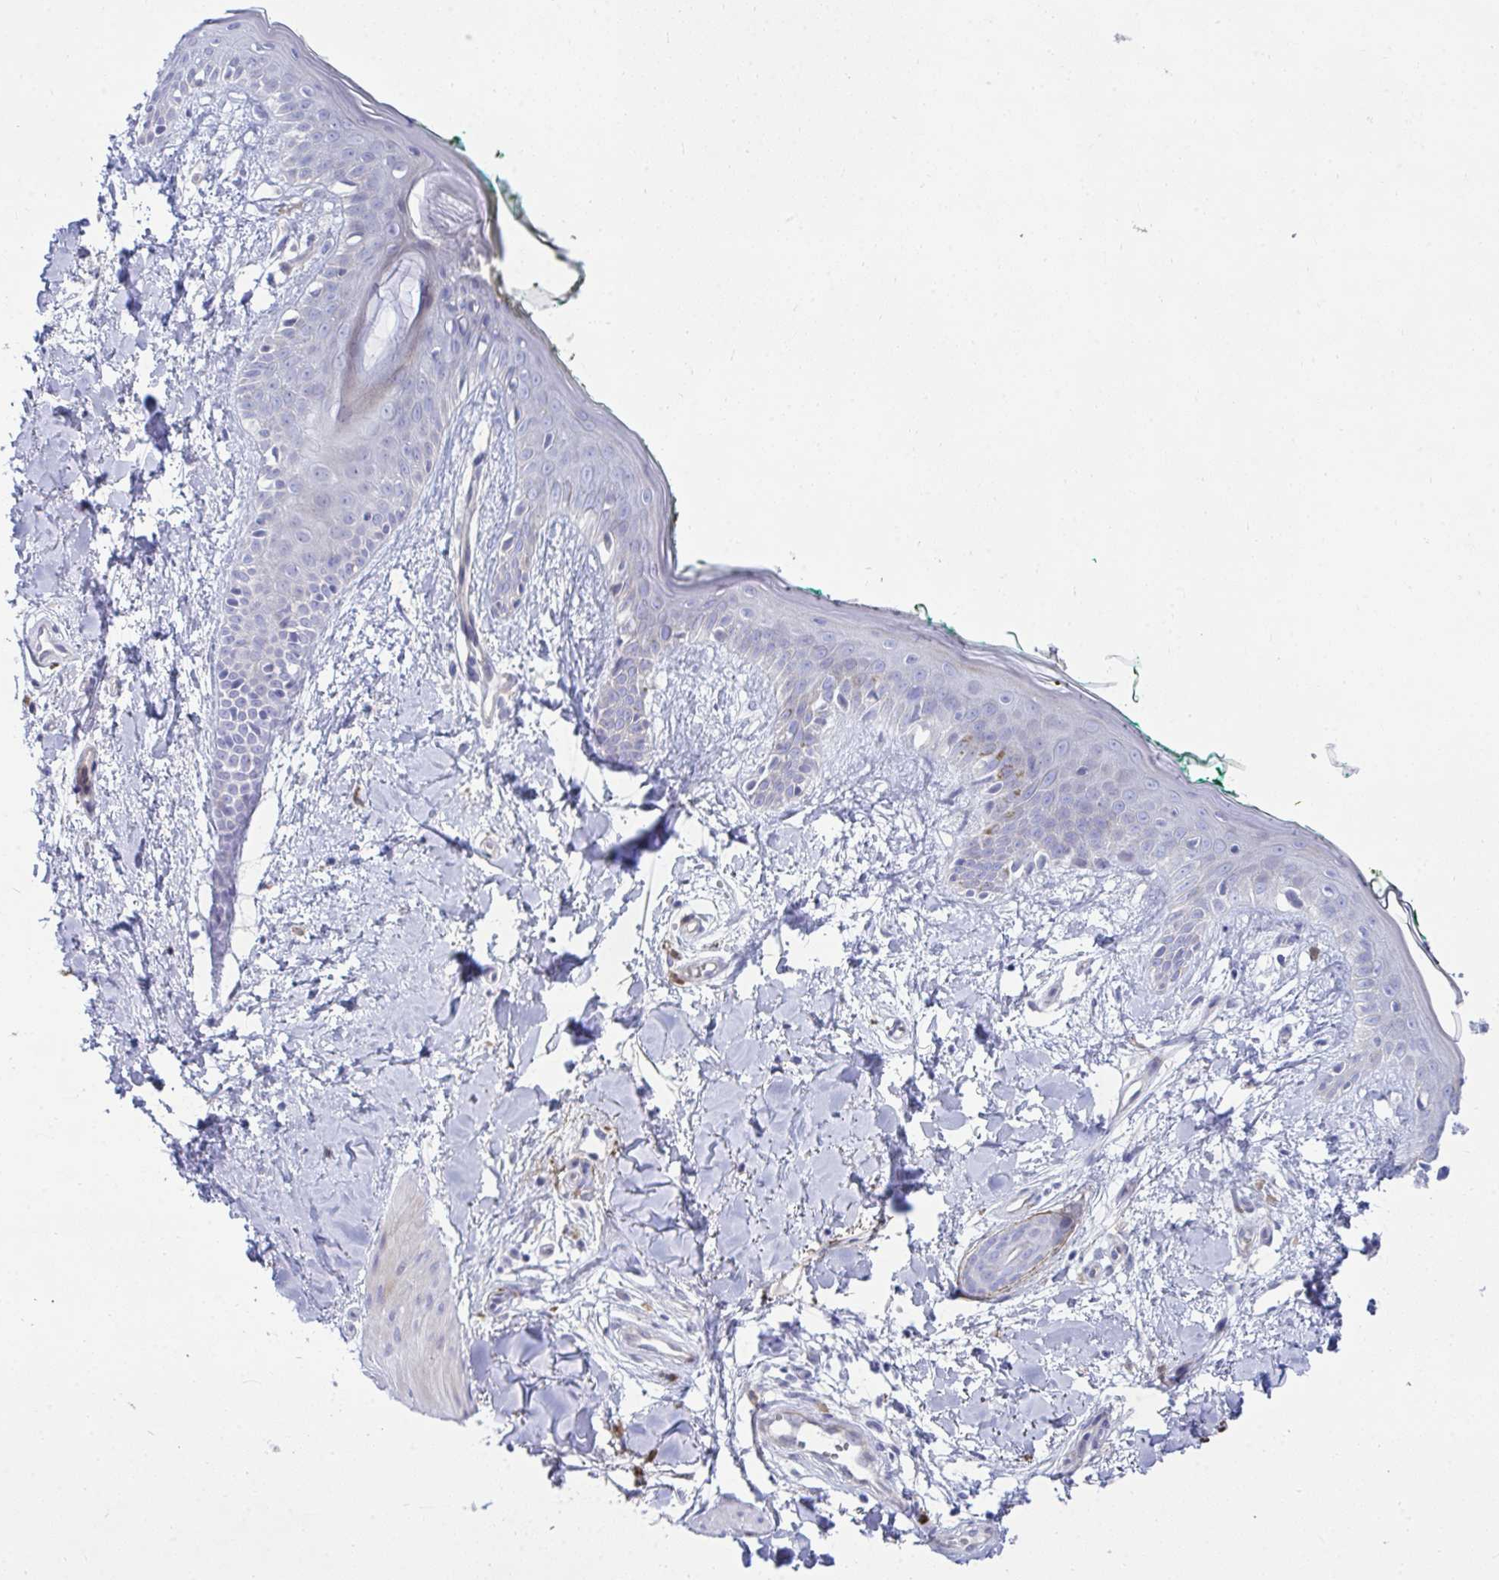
{"staining": {"intensity": "moderate", "quantity": "<25%", "location": "cytoplasmic/membranous"}, "tissue": "skin", "cell_type": "Fibroblasts", "image_type": "normal", "snomed": [{"axis": "morphology", "description": "Normal tissue, NOS"}, {"axis": "topography", "description": "Skin"}], "caption": "Immunohistochemical staining of unremarkable skin shows low levels of moderate cytoplasmic/membranous staining in about <25% of fibroblasts.", "gene": "MED9", "patient": {"sex": "female", "age": 34}}